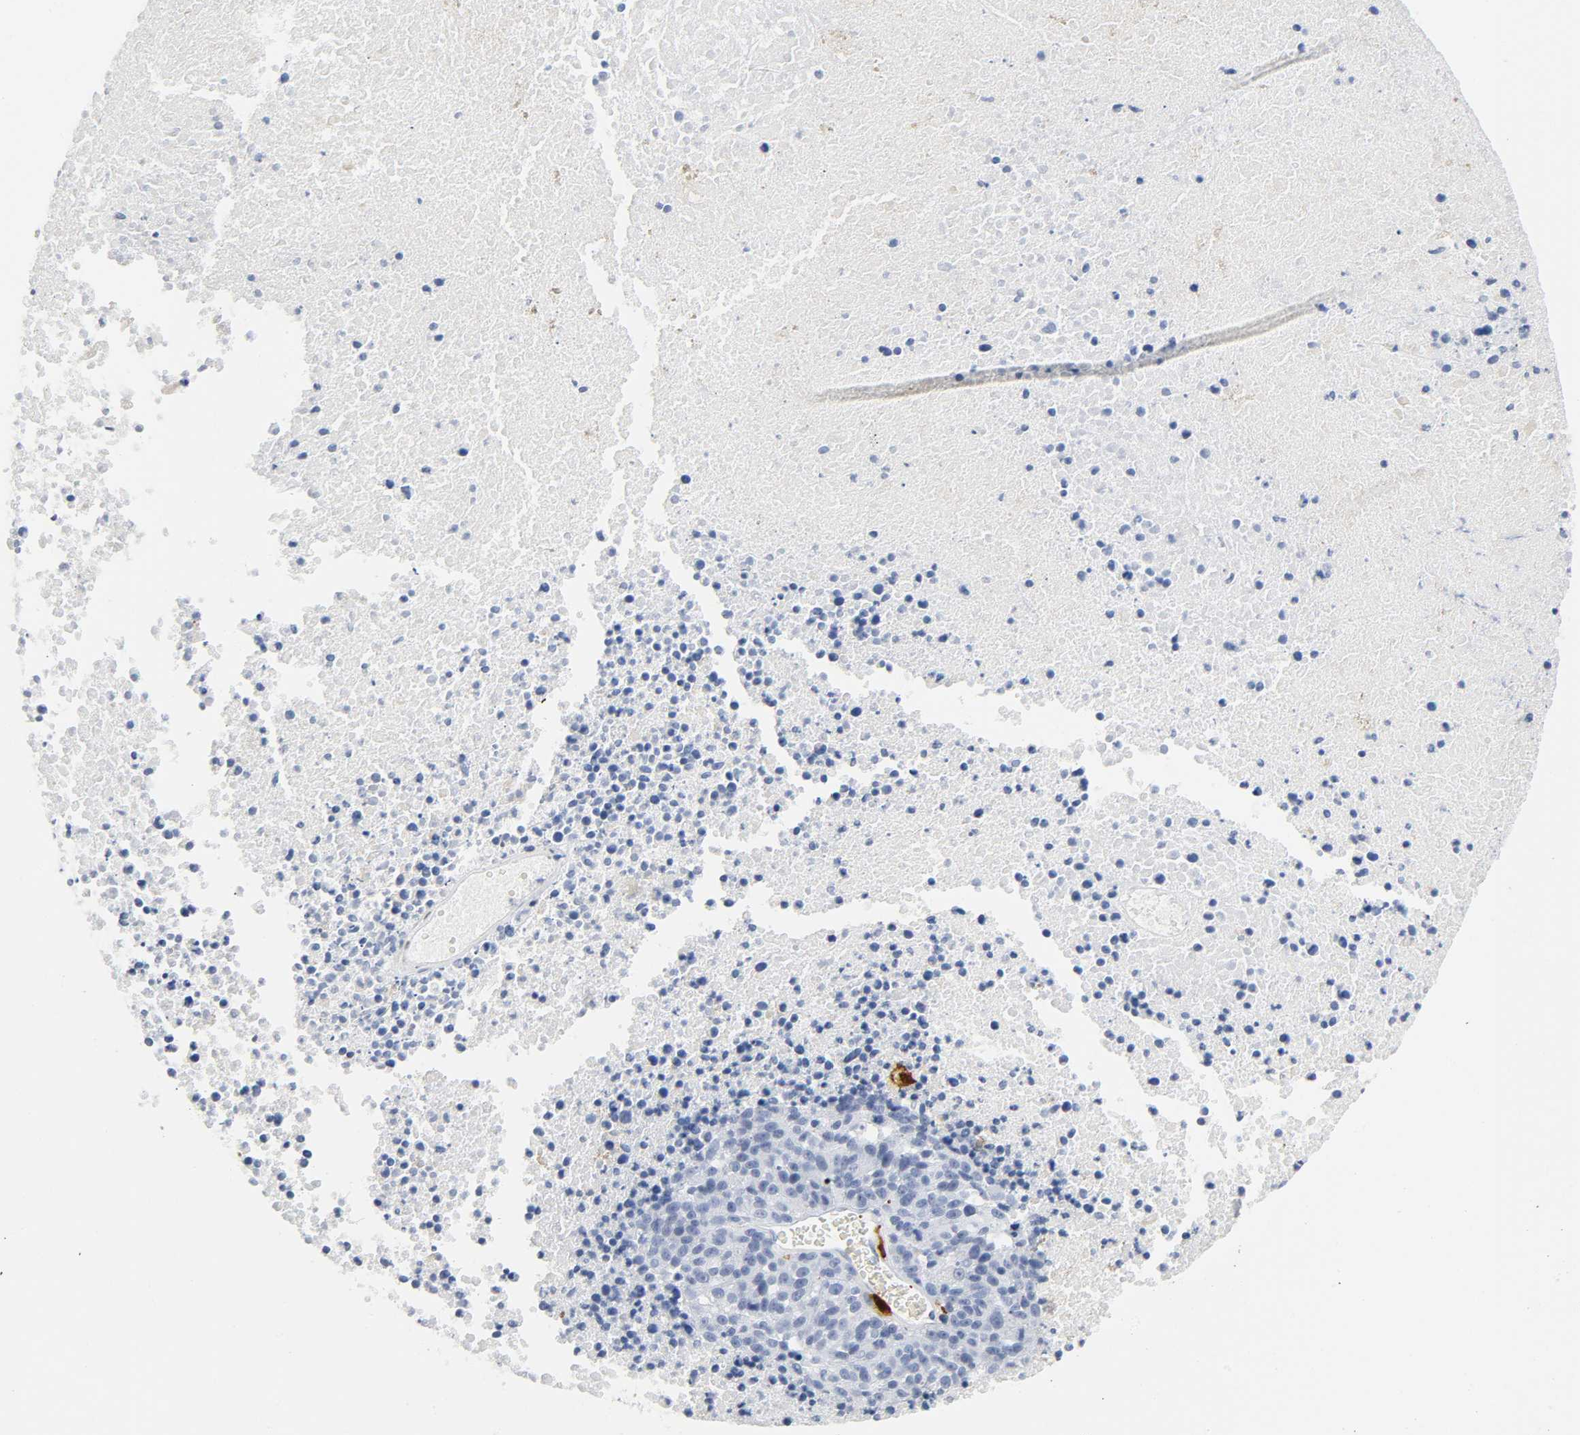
{"staining": {"intensity": "negative", "quantity": "none", "location": "none"}, "tissue": "melanoma", "cell_type": "Tumor cells", "image_type": "cancer", "snomed": [{"axis": "morphology", "description": "Malignant melanoma, Metastatic site"}, {"axis": "topography", "description": "Cerebral cortex"}], "caption": "High magnification brightfield microscopy of malignant melanoma (metastatic site) stained with DAB (brown) and counterstained with hematoxylin (blue): tumor cells show no significant expression.", "gene": "DOK2", "patient": {"sex": "female", "age": 52}}